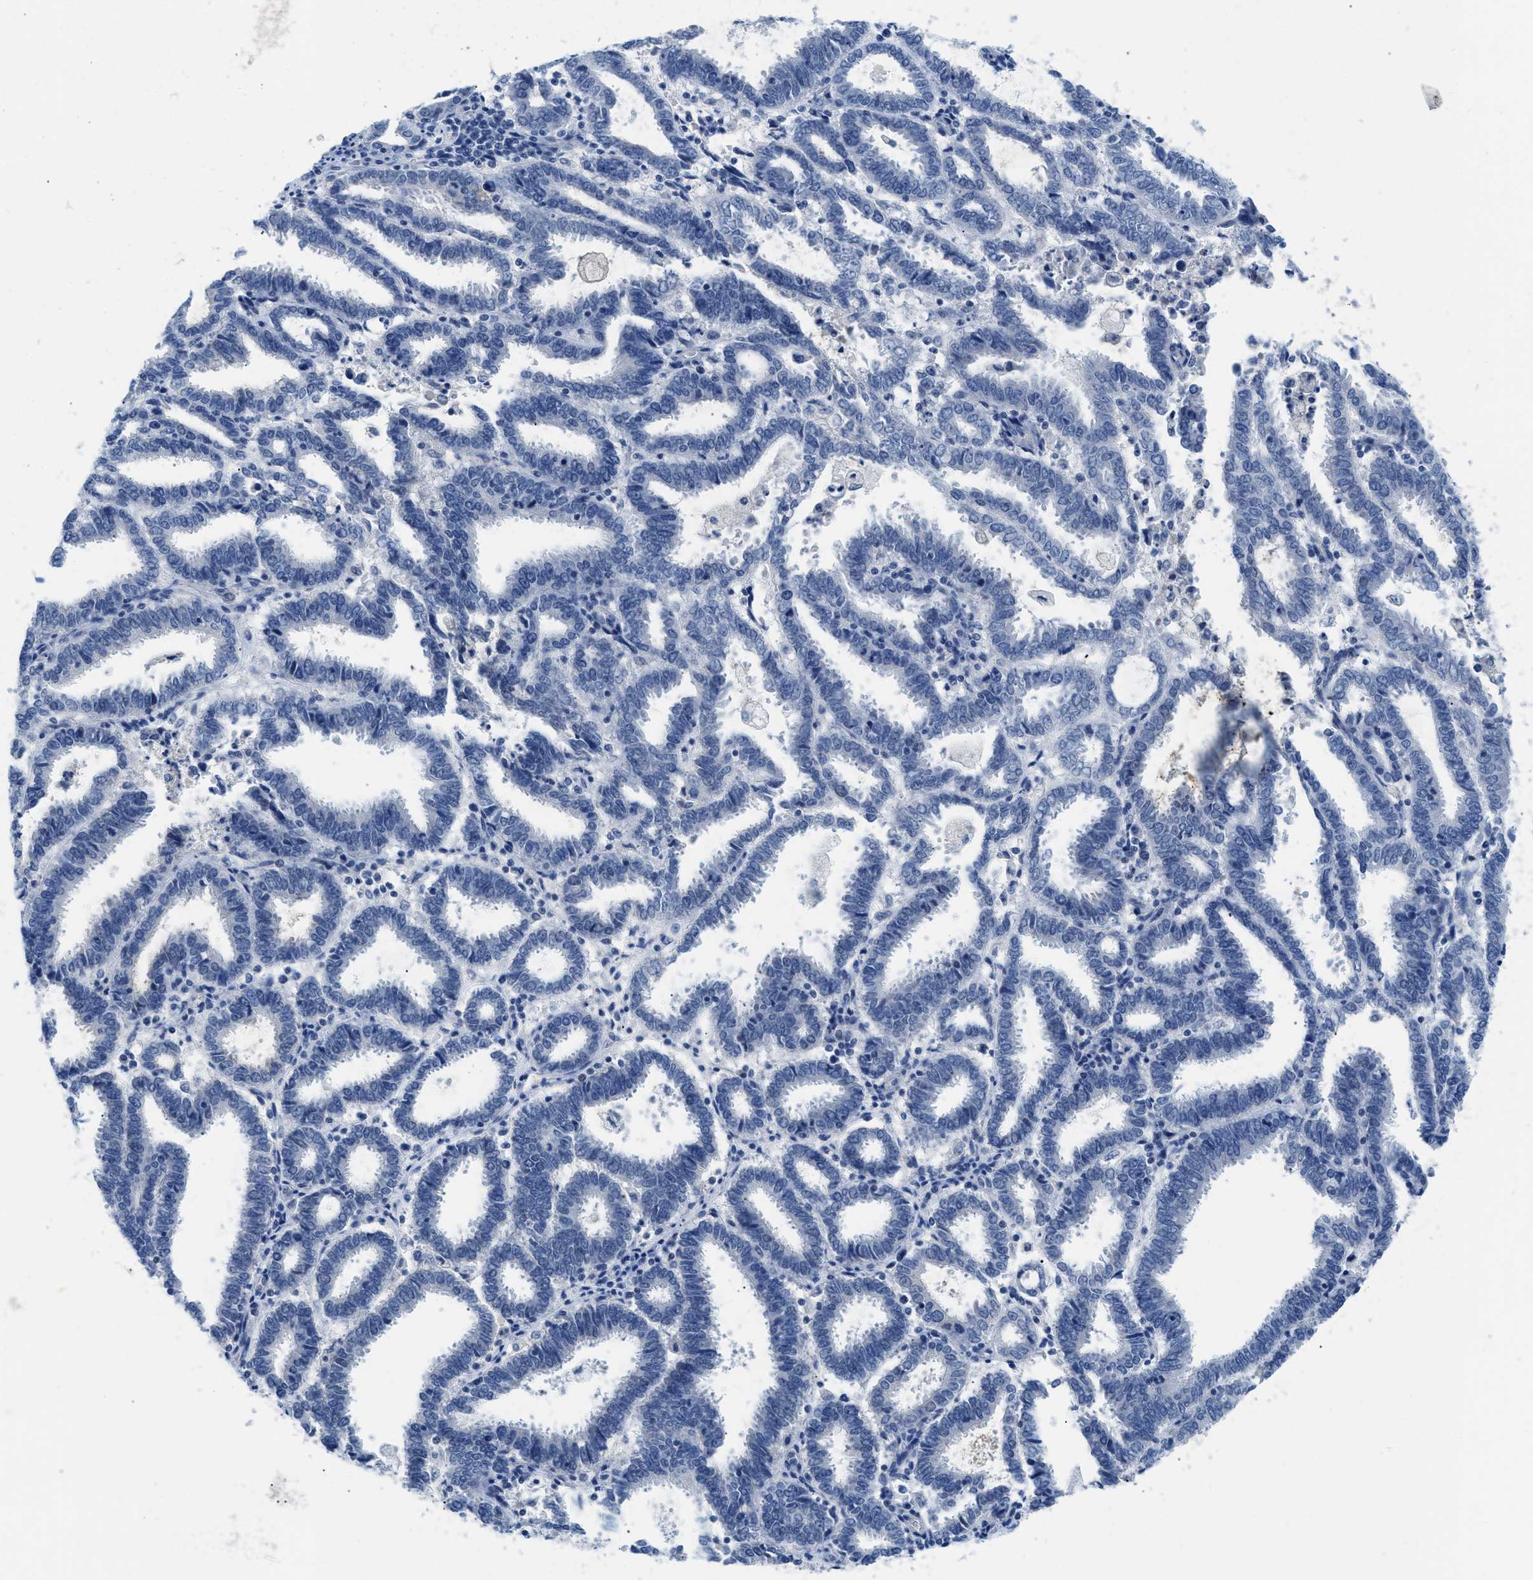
{"staining": {"intensity": "negative", "quantity": "none", "location": "none"}, "tissue": "endometrial cancer", "cell_type": "Tumor cells", "image_type": "cancer", "snomed": [{"axis": "morphology", "description": "Adenocarcinoma, NOS"}, {"axis": "topography", "description": "Uterus"}], "caption": "Photomicrograph shows no protein expression in tumor cells of adenocarcinoma (endometrial) tissue. The staining was performed using DAB (3,3'-diaminobenzidine) to visualize the protein expression in brown, while the nuclei were stained in blue with hematoxylin (Magnification: 20x).", "gene": "MBL2", "patient": {"sex": "female", "age": 83}}